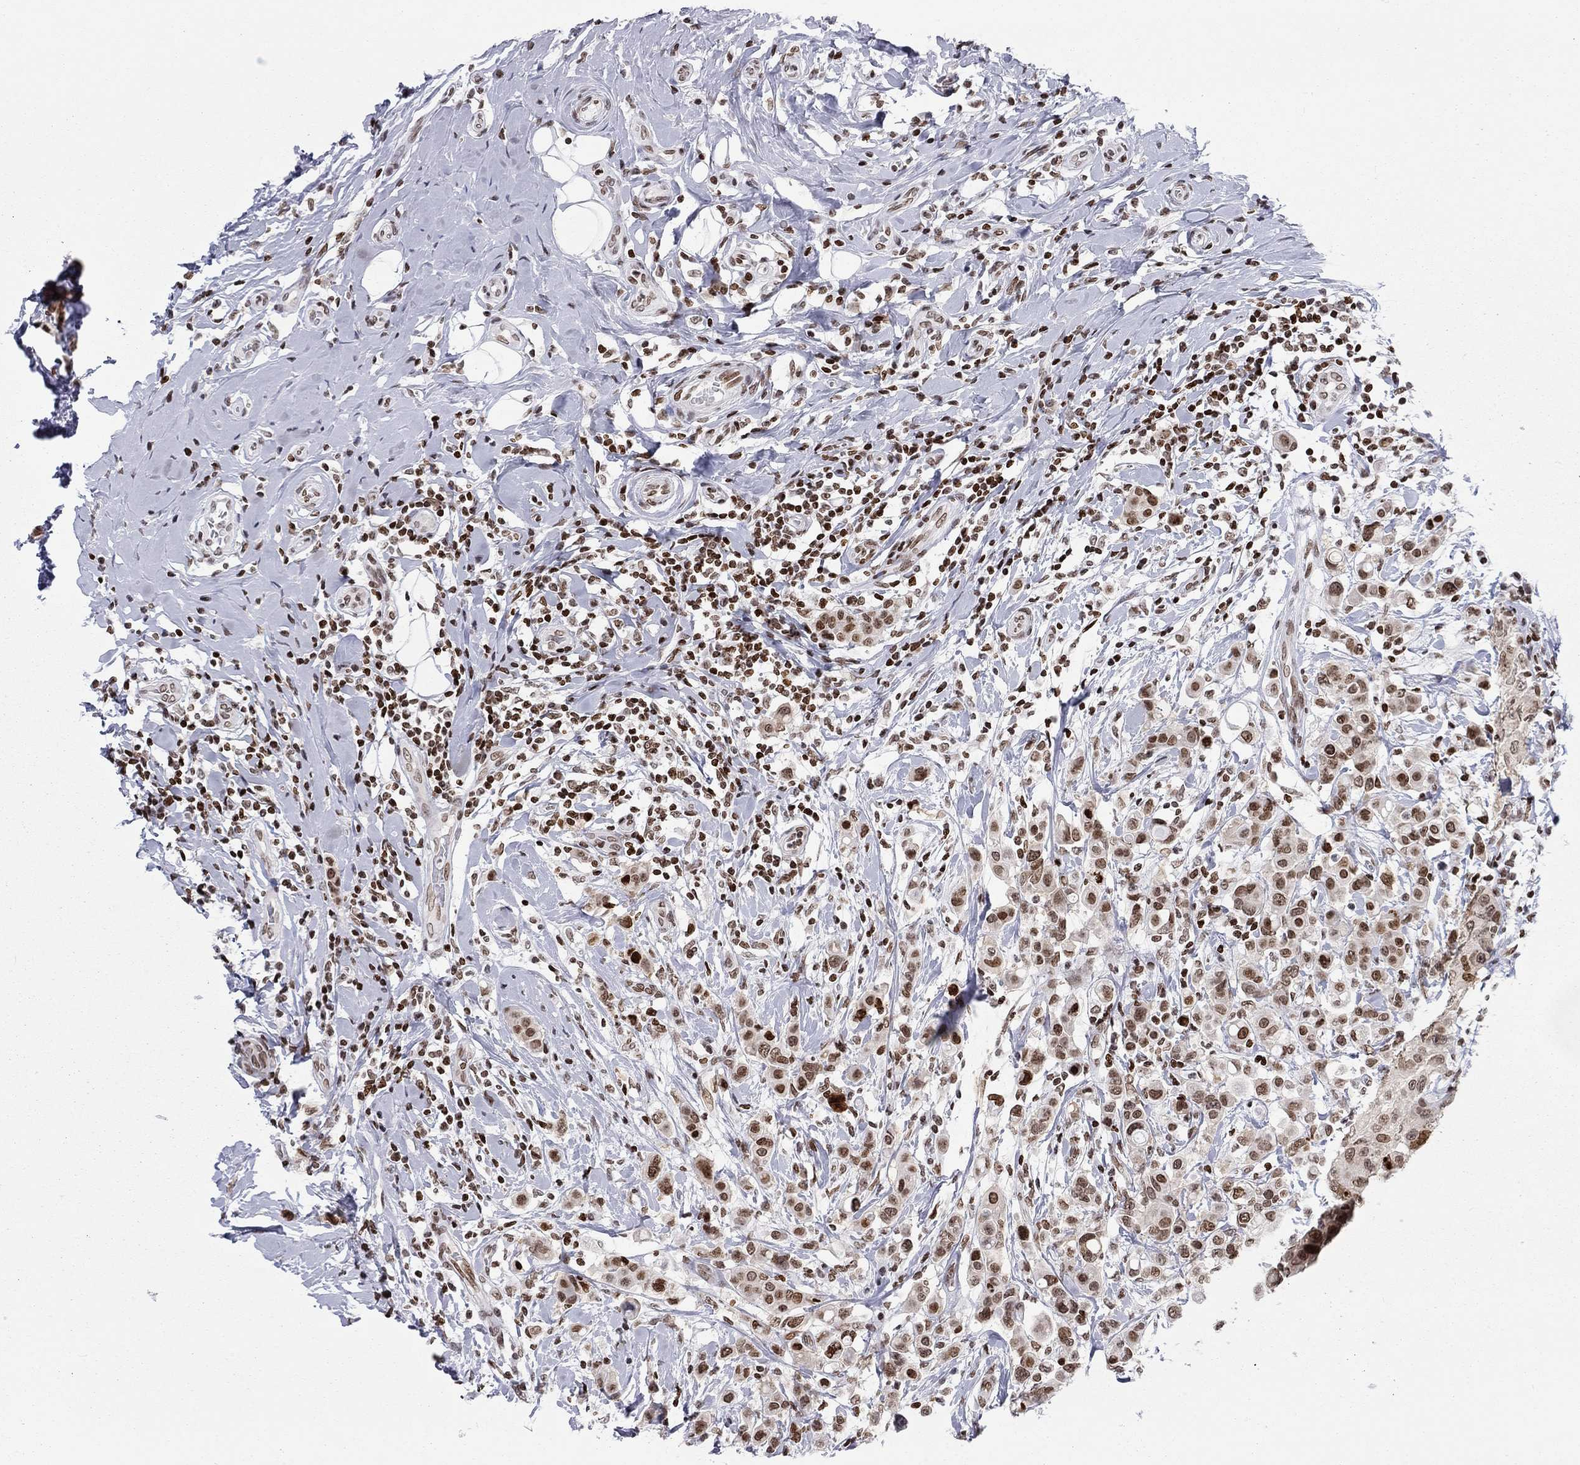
{"staining": {"intensity": "moderate", "quantity": ">75%", "location": "nuclear"}, "tissue": "breast cancer", "cell_type": "Tumor cells", "image_type": "cancer", "snomed": [{"axis": "morphology", "description": "Duct carcinoma"}, {"axis": "topography", "description": "Breast"}], "caption": "This is an image of IHC staining of infiltrating ductal carcinoma (breast), which shows moderate expression in the nuclear of tumor cells.", "gene": "H2AX", "patient": {"sex": "female", "age": 27}}